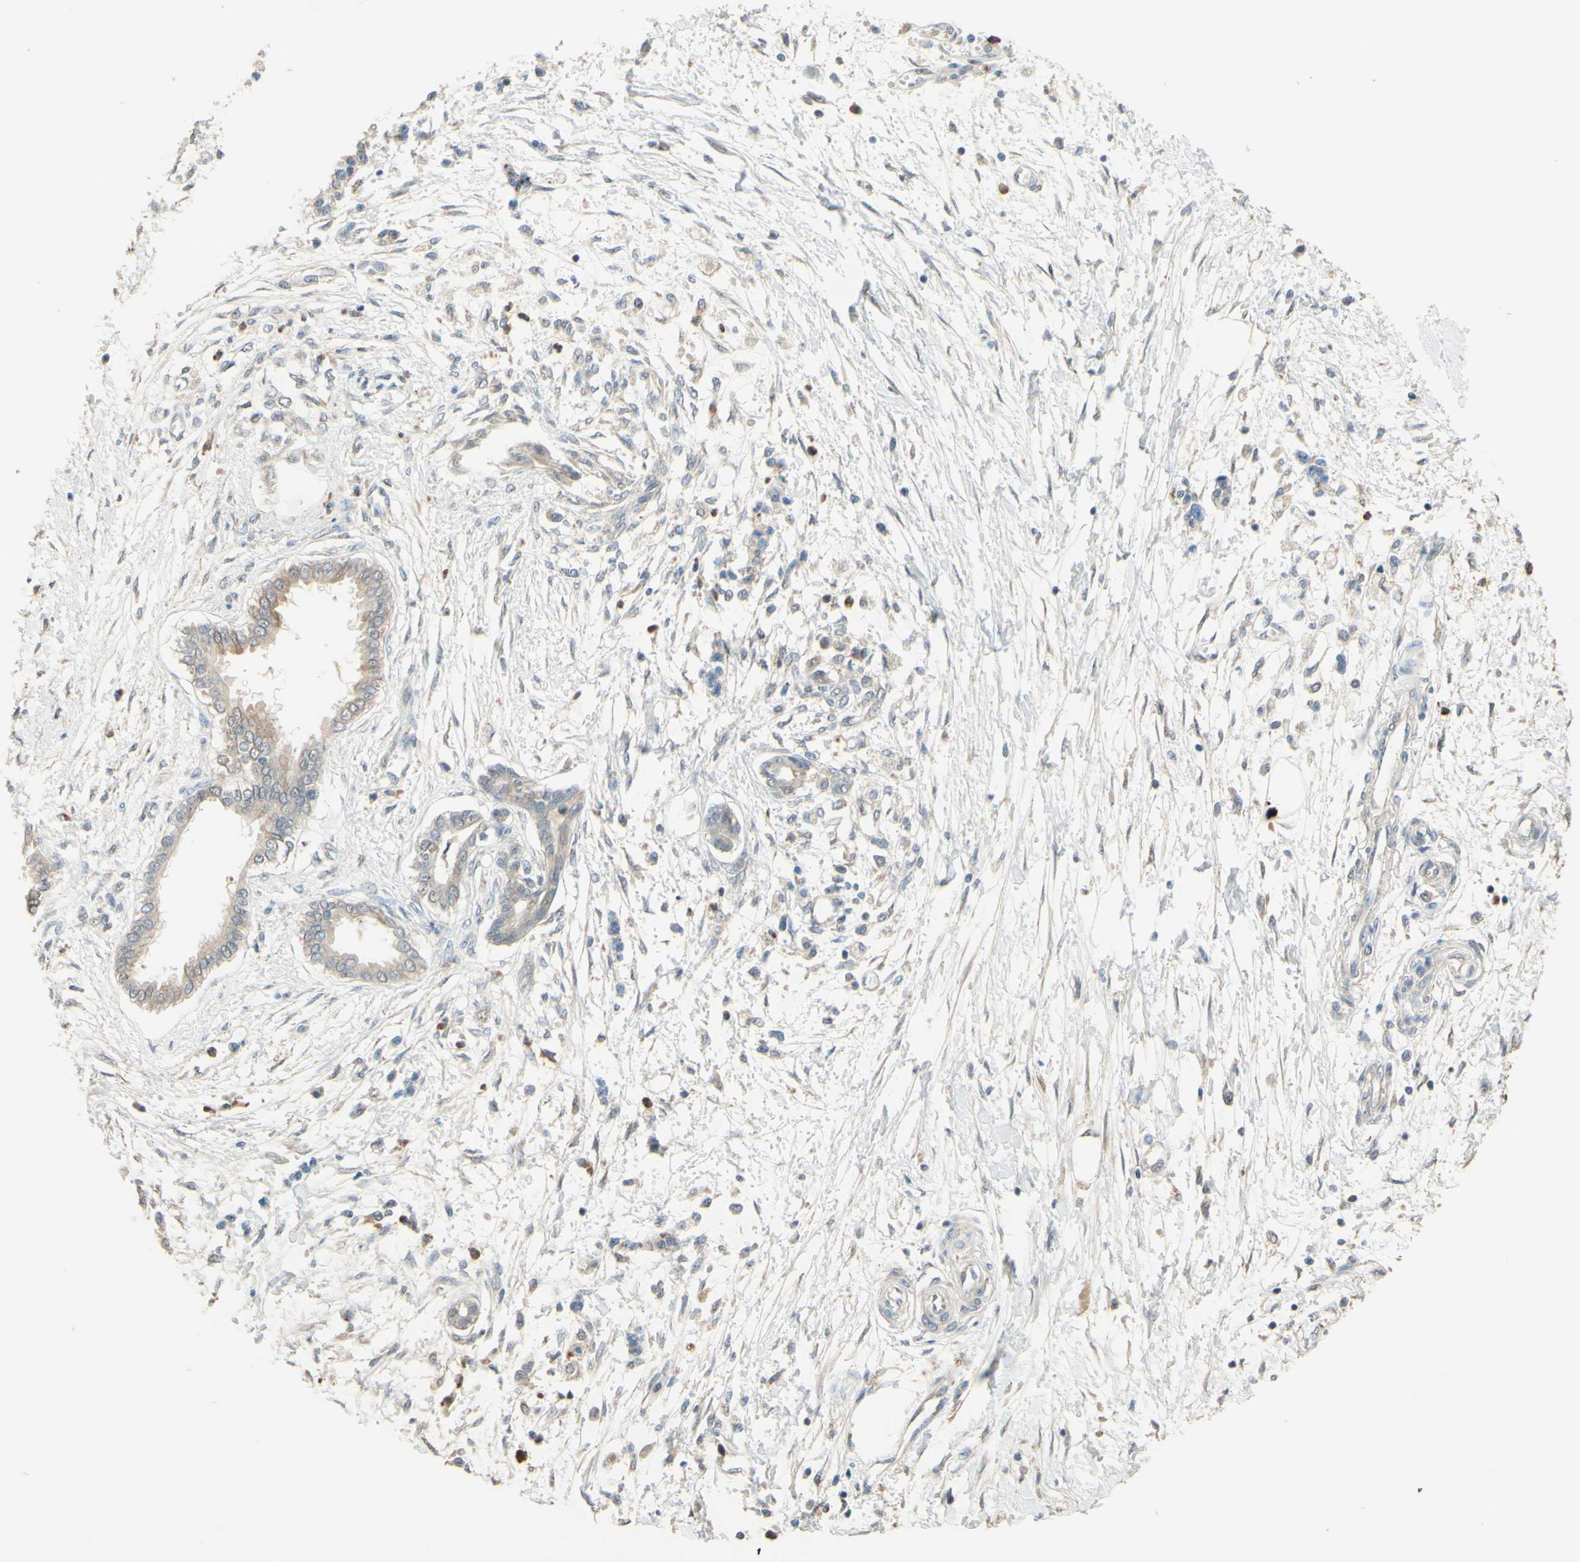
{"staining": {"intensity": "weak", "quantity": ">75%", "location": "cytoplasmic/membranous"}, "tissue": "pancreatic cancer", "cell_type": "Tumor cells", "image_type": "cancer", "snomed": [{"axis": "morphology", "description": "Adenocarcinoma, NOS"}, {"axis": "topography", "description": "Pancreas"}], "caption": "DAB (3,3'-diaminobenzidine) immunohistochemical staining of human pancreatic cancer displays weak cytoplasmic/membranous protein staining in approximately >75% of tumor cells.", "gene": "SMIM19", "patient": {"sex": "male", "age": 56}}